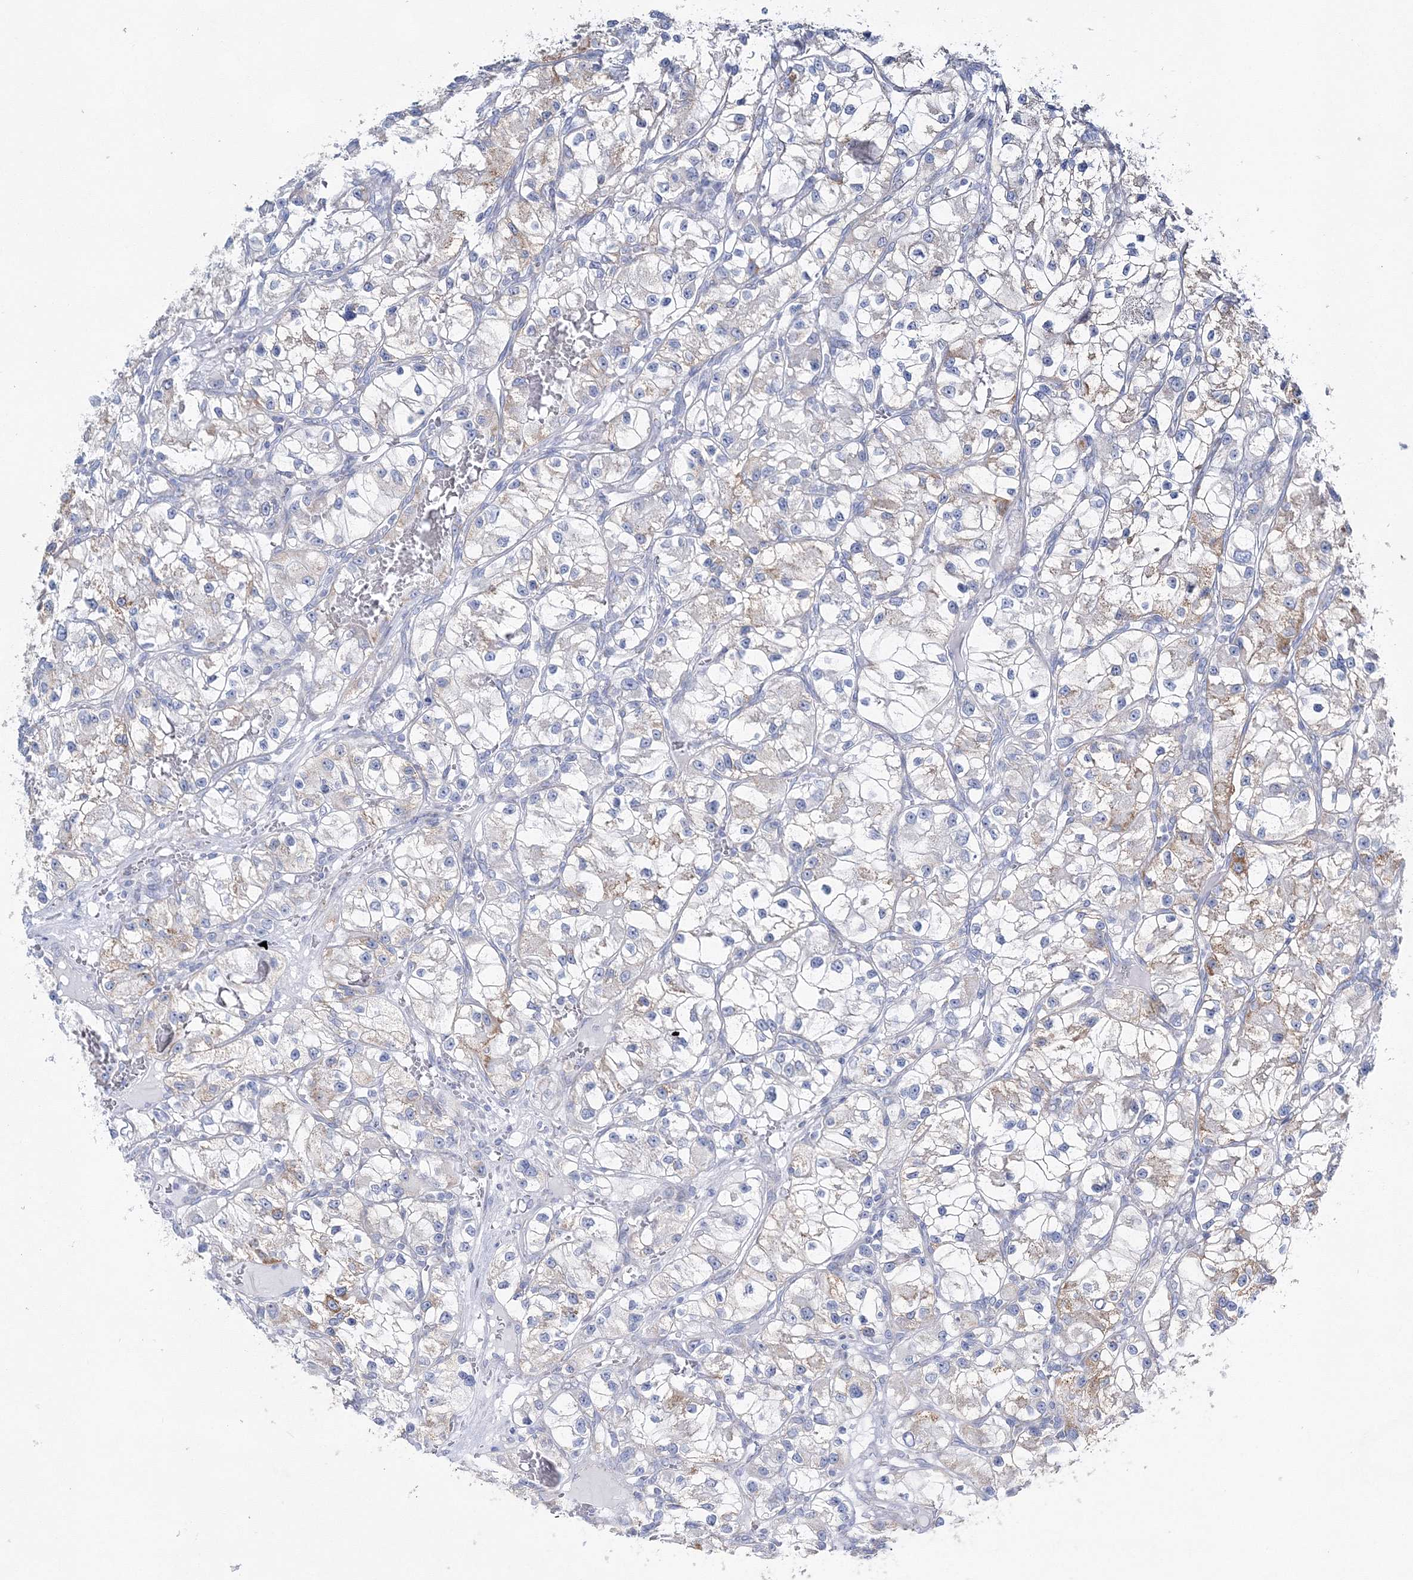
{"staining": {"intensity": "moderate", "quantity": "<25%", "location": "cytoplasmic/membranous"}, "tissue": "renal cancer", "cell_type": "Tumor cells", "image_type": "cancer", "snomed": [{"axis": "morphology", "description": "Adenocarcinoma, NOS"}, {"axis": "topography", "description": "Kidney"}], "caption": "Renal cancer stained with DAB immunohistochemistry (IHC) exhibits low levels of moderate cytoplasmic/membranous expression in about <25% of tumor cells.", "gene": "HIBCH", "patient": {"sex": "female", "age": 57}}